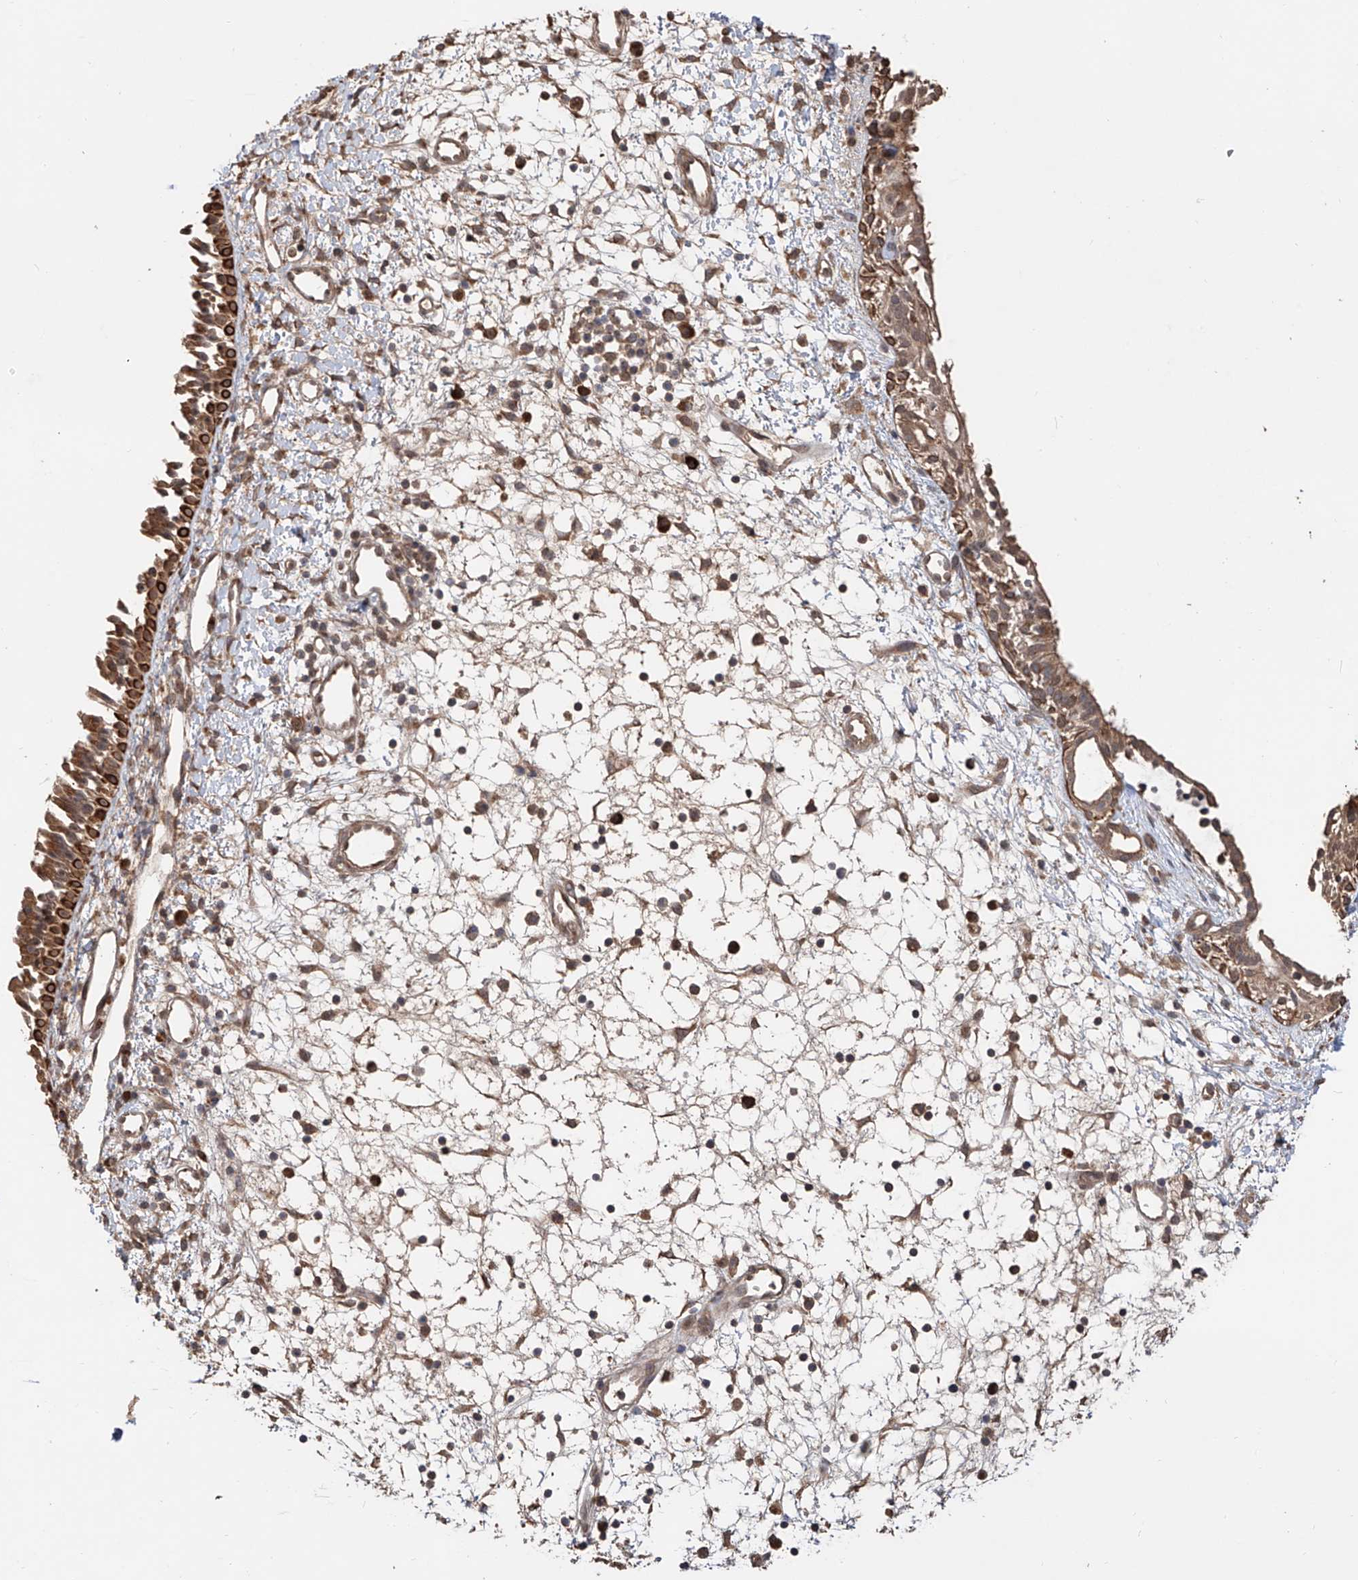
{"staining": {"intensity": "moderate", "quantity": ">75%", "location": "cytoplasmic/membranous"}, "tissue": "nasopharynx", "cell_type": "Respiratory epithelial cells", "image_type": "normal", "snomed": [{"axis": "morphology", "description": "Normal tissue, NOS"}, {"axis": "topography", "description": "Nasopharynx"}], "caption": "Nasopharynx stained for a protein reveals moderate cytoplasmic/membranous positivity in respiratory epithelial cells. The protein is stained brown, and the nuclei are stained in blue (DAB IHC with brightfield microscopy, high magnification).", "gene": "FAM135A", "patient": {"sex": "male", "age": 22}}